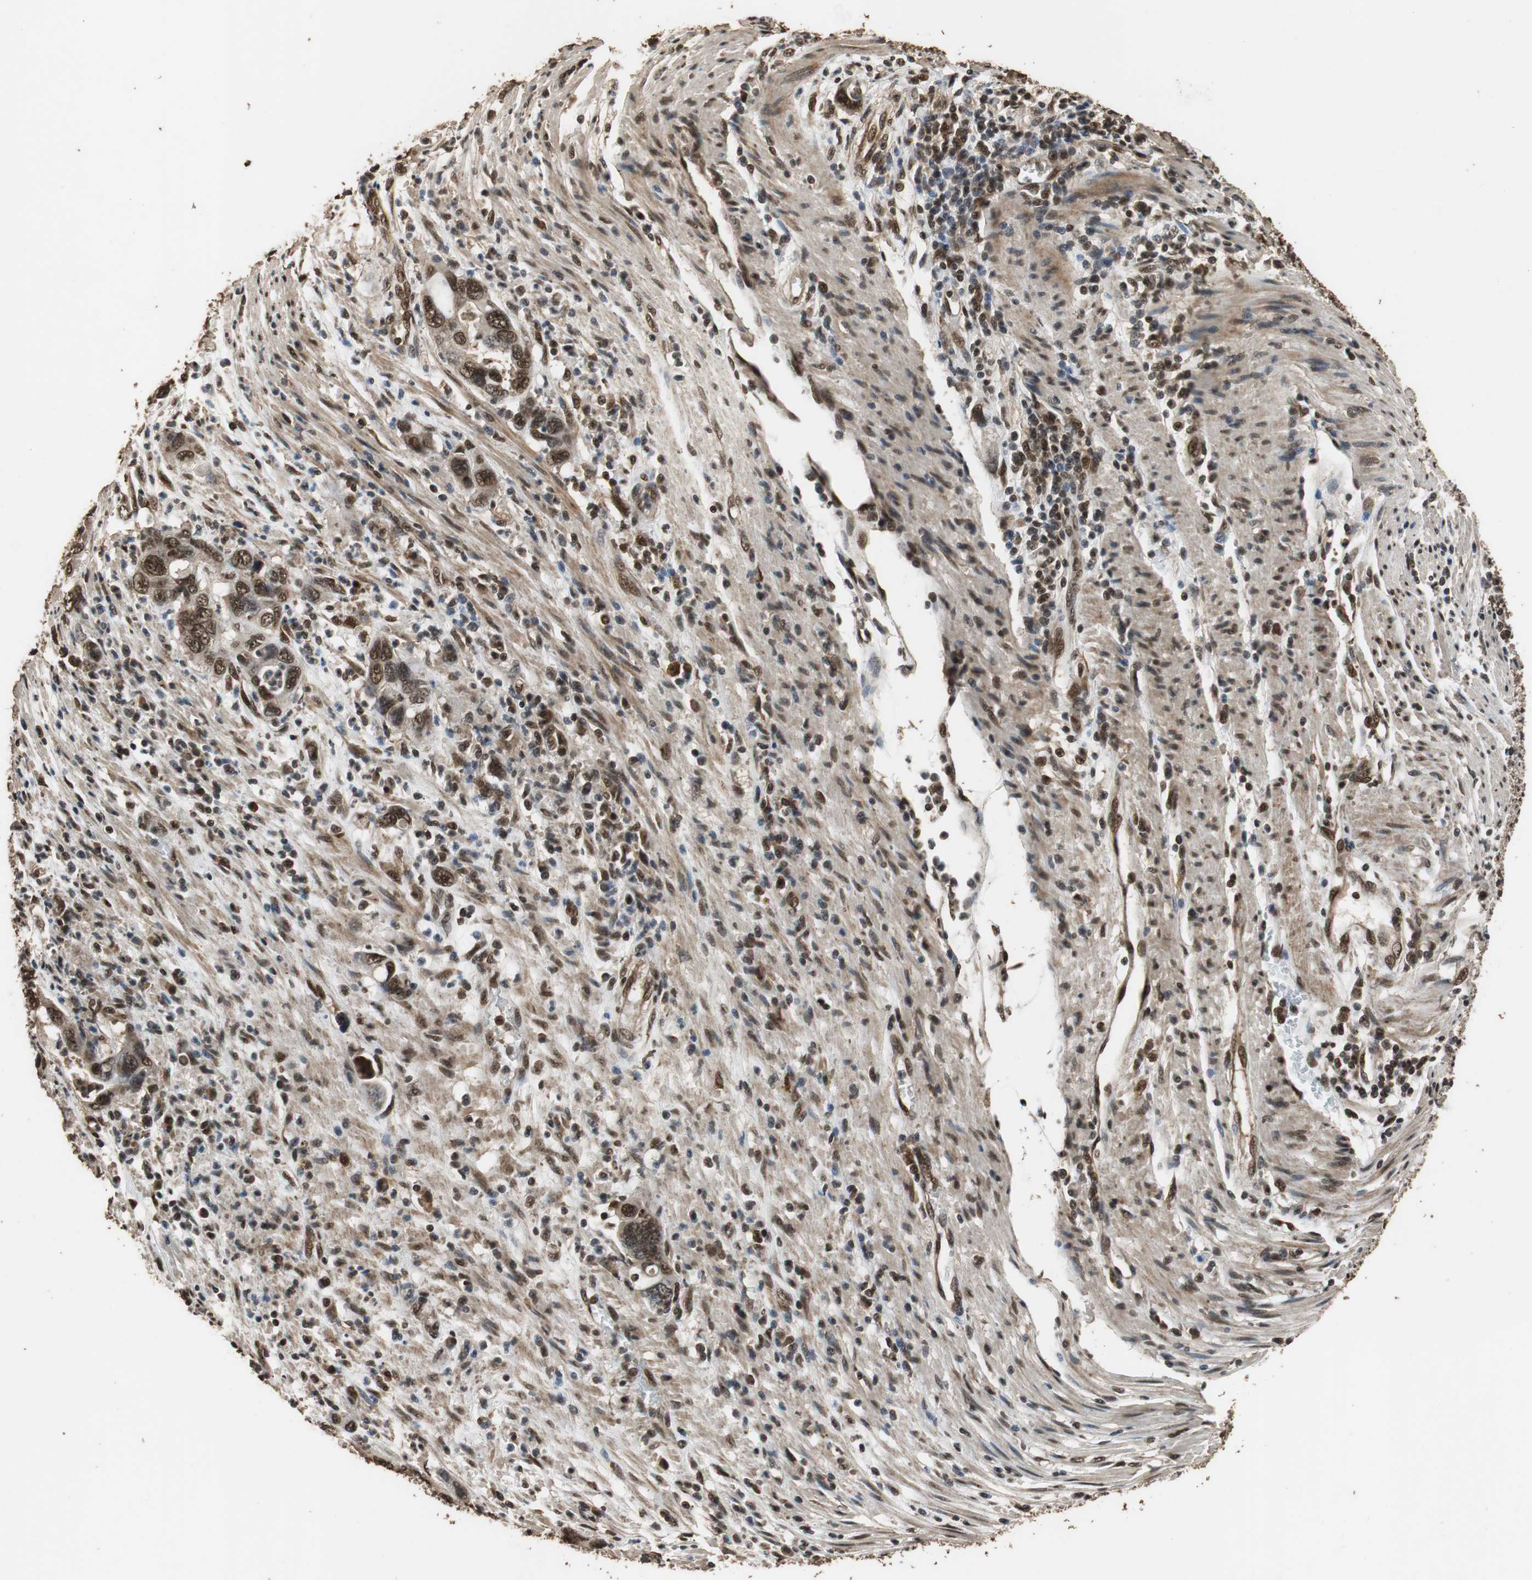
{"staining": {"intensity": "strong", "quantity": ">75%", "location": "cytoplasmic/membranous,nuclear"}, "tissue": "pancreatic cancer", "cell_type": "Tumor cells", "image_type": "cancer", "snomed": [{"axis": "morphology", "description": "Adenocarcinoma, NOS"}, {"axis": "topography", "description": "Pancreas"}], "caption": "An IHC histopathology image of neoplastic tissue is shown. Protein staining in brown highlights strong cytoplasmic/membranous and nuclear positivity in pancreatic adenocarcinoma within tumor cells.", "gene": "ZNF18", "patient": {"sex": "female", "age": 71}}